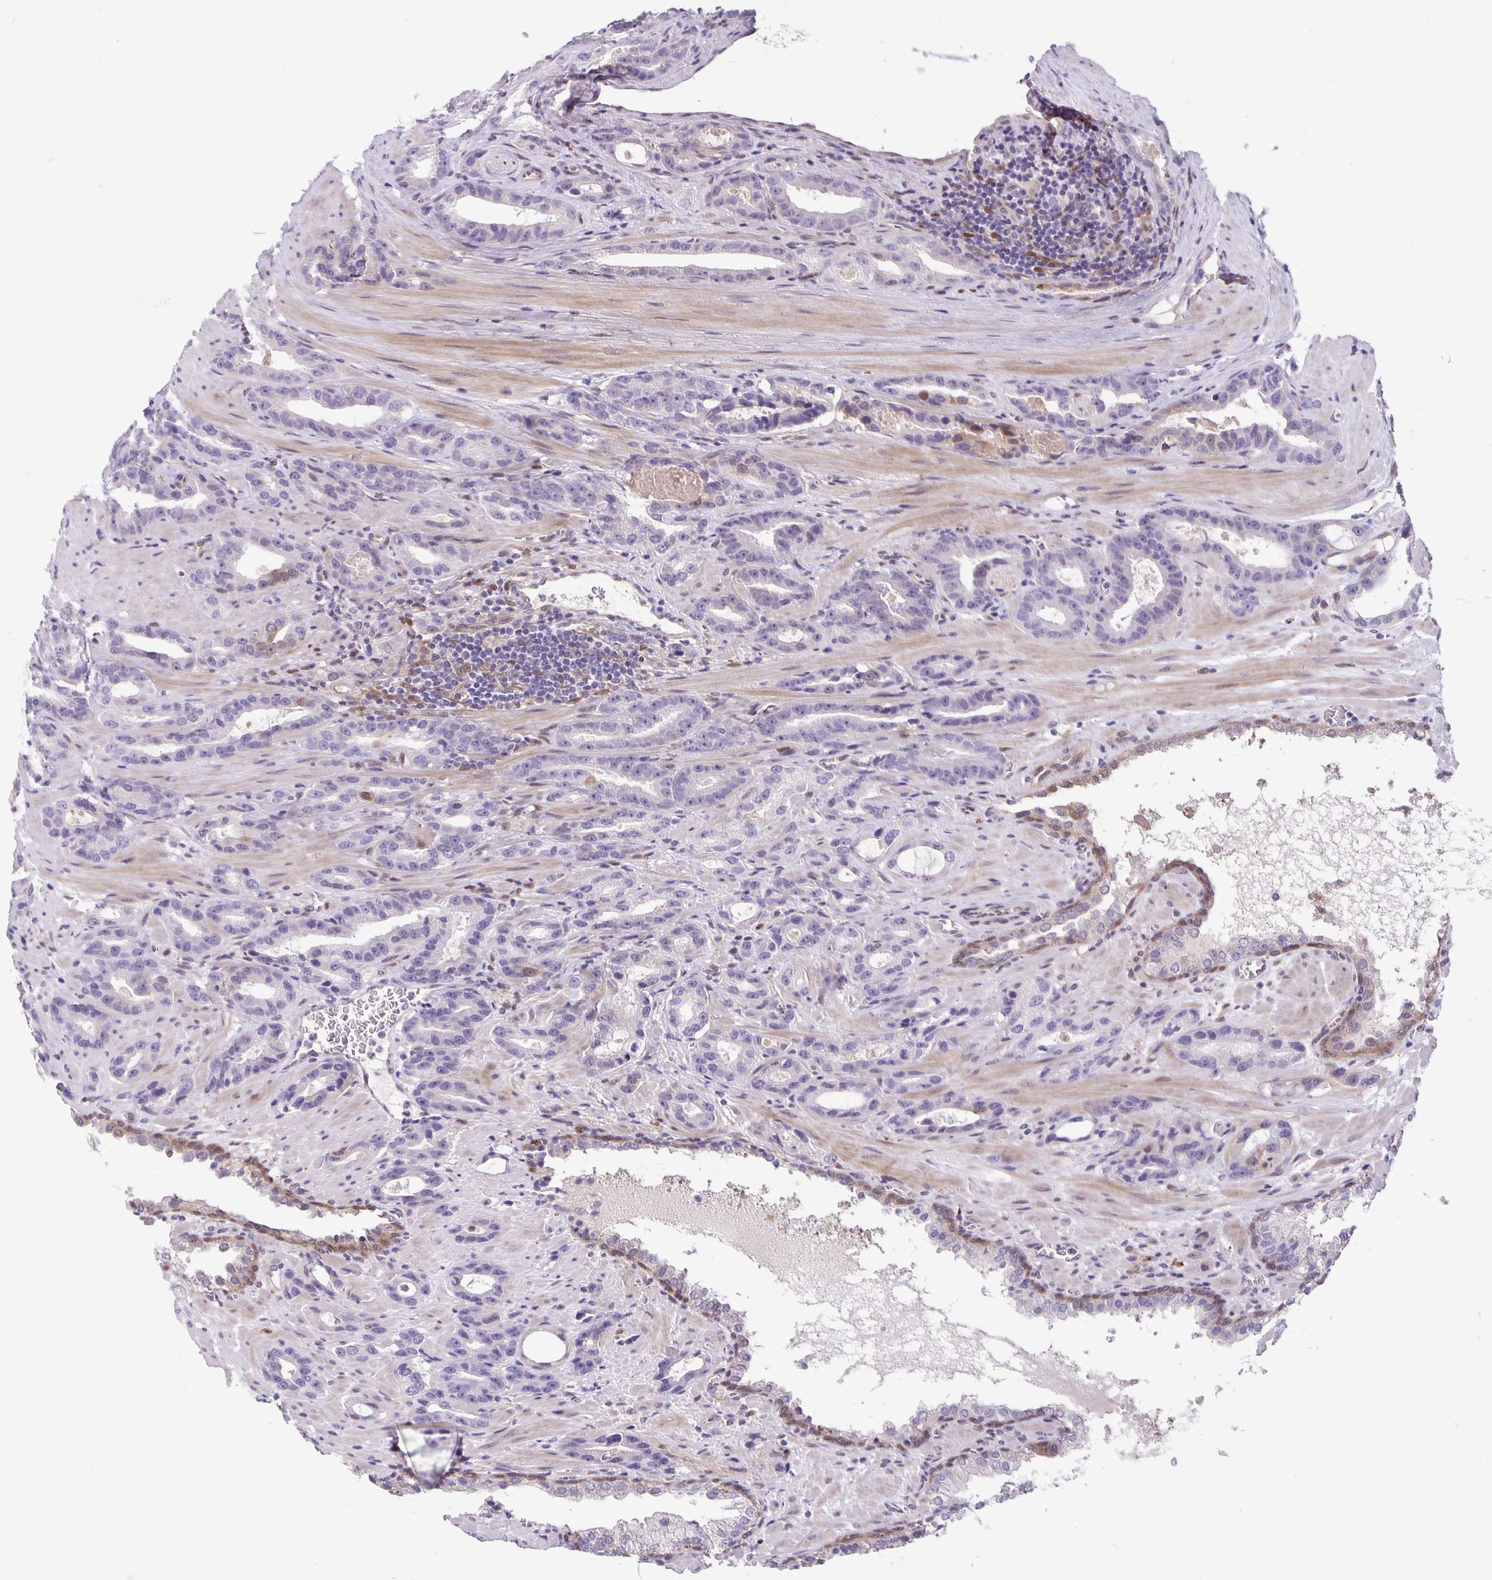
{"staining": {"intensity": "negative", "quantity": "none", "location": "none"}, "tissue": "prostate cancer", "cell_type": "Tumor cells", "image_type": "cancer", "snomed": [{"axis": "morphology", "description": "Adenocarcinoma, High grade"}, {"axis": "topography", "description": "Prostate"}], "caption": "Prostate cancer (adenocarcinoma (high-grade)) was stained to show a protein in brown. There is no significant positivity in tumor cells.", "gene": "TAX1BP3", "patient": {"sex": "male", "age": 65}}